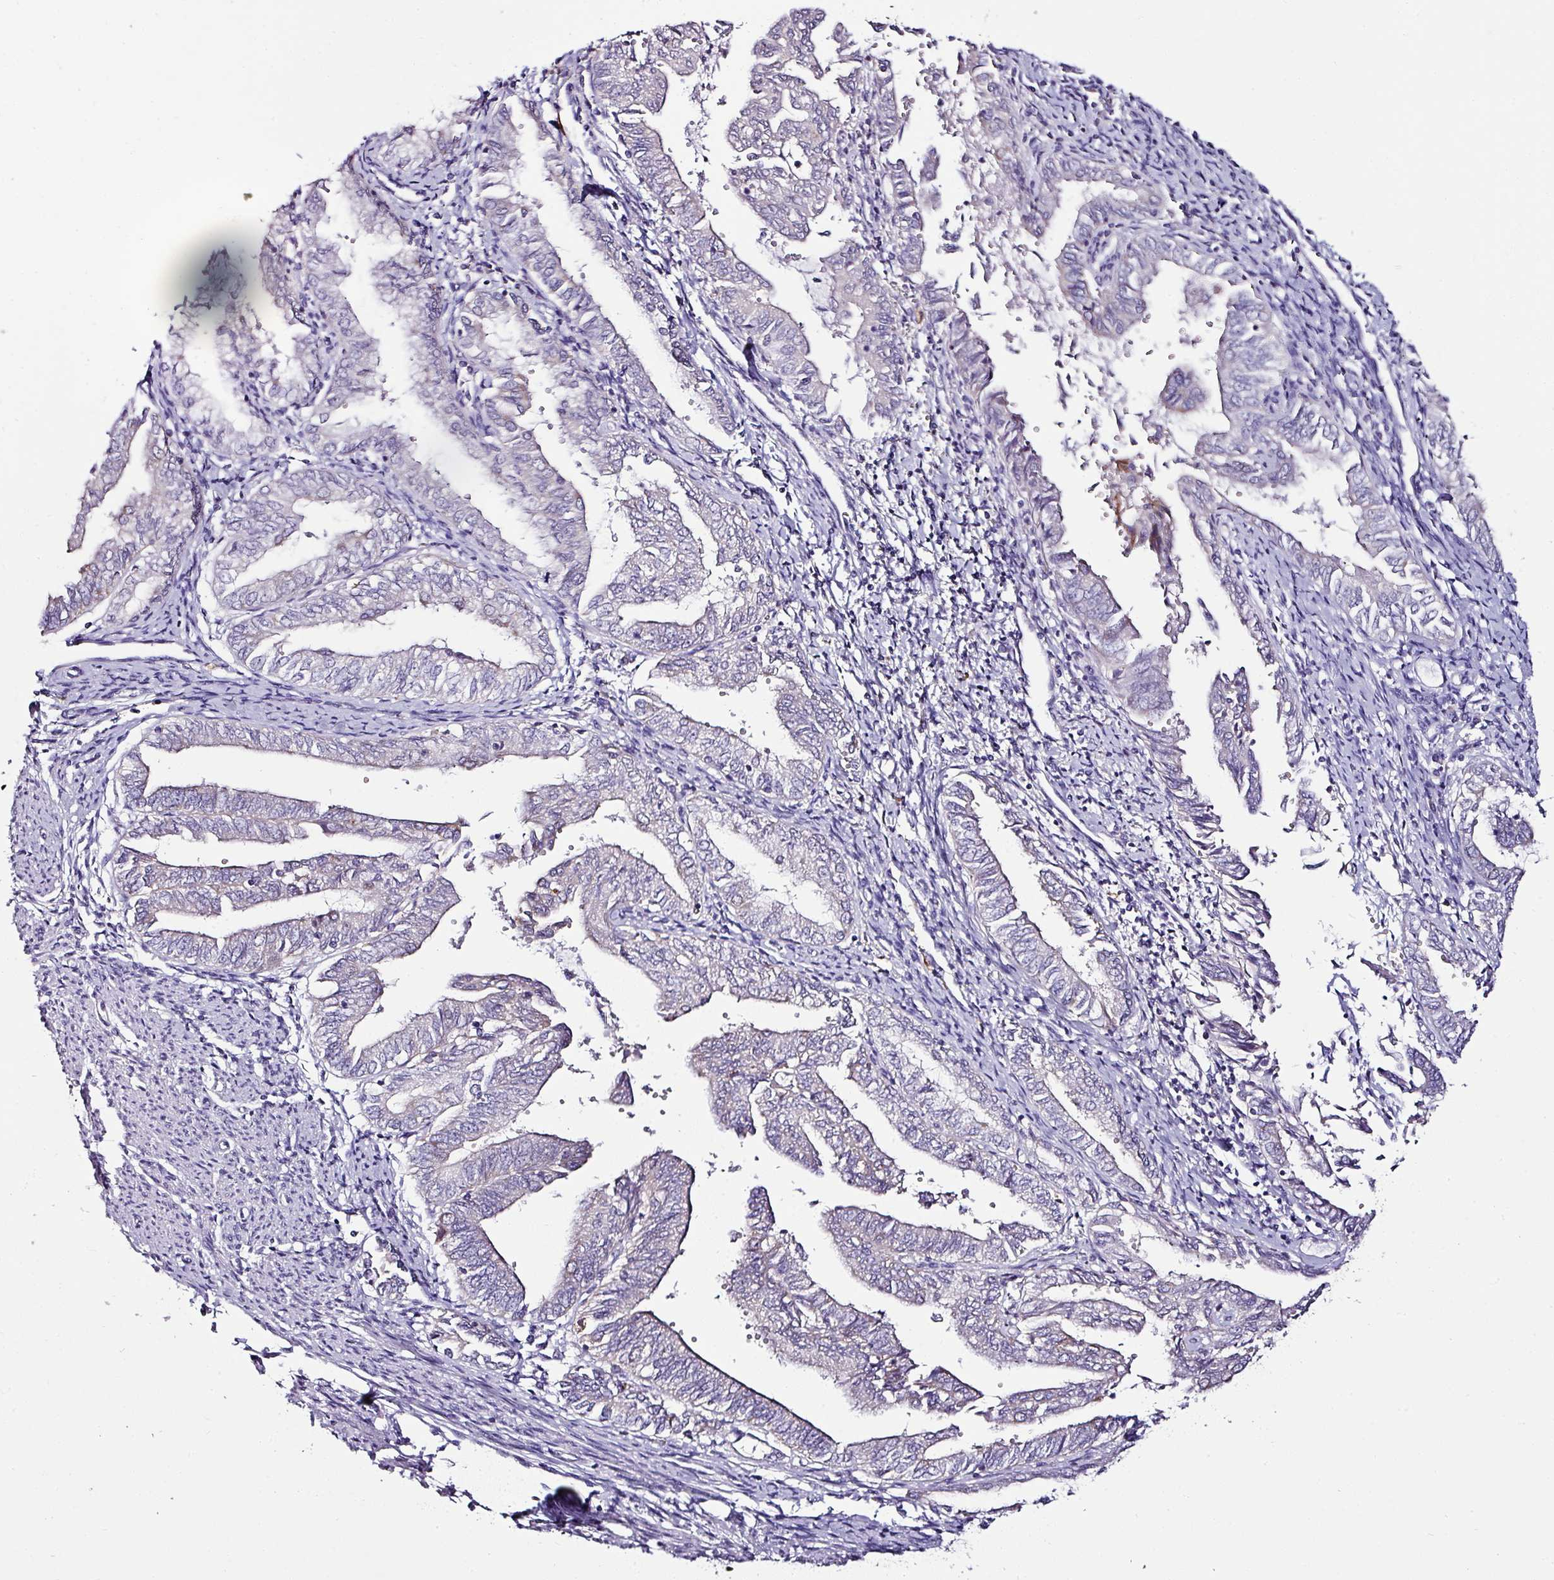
{"staining": {"intensity": "negative", "quantity": "none", "location": "none"}, "tissue": "endometrial cancer", "cell_type": "Tumor cells", "image_type": "cancer", "snomed": [{"axis": "morphology", "description": "Adenocarcinoma, NOS"}, {"axis": "topography", "description": "Endometrium"}], "caption": "DAB (3,3'-diaminobenzidine) immunohistochemical staining of adenocarcinoma (endometrial) exhibits no significant expression in tumor cells.", "gene": "NAPSA", "patient": {"sex": "female", "age": 66}}